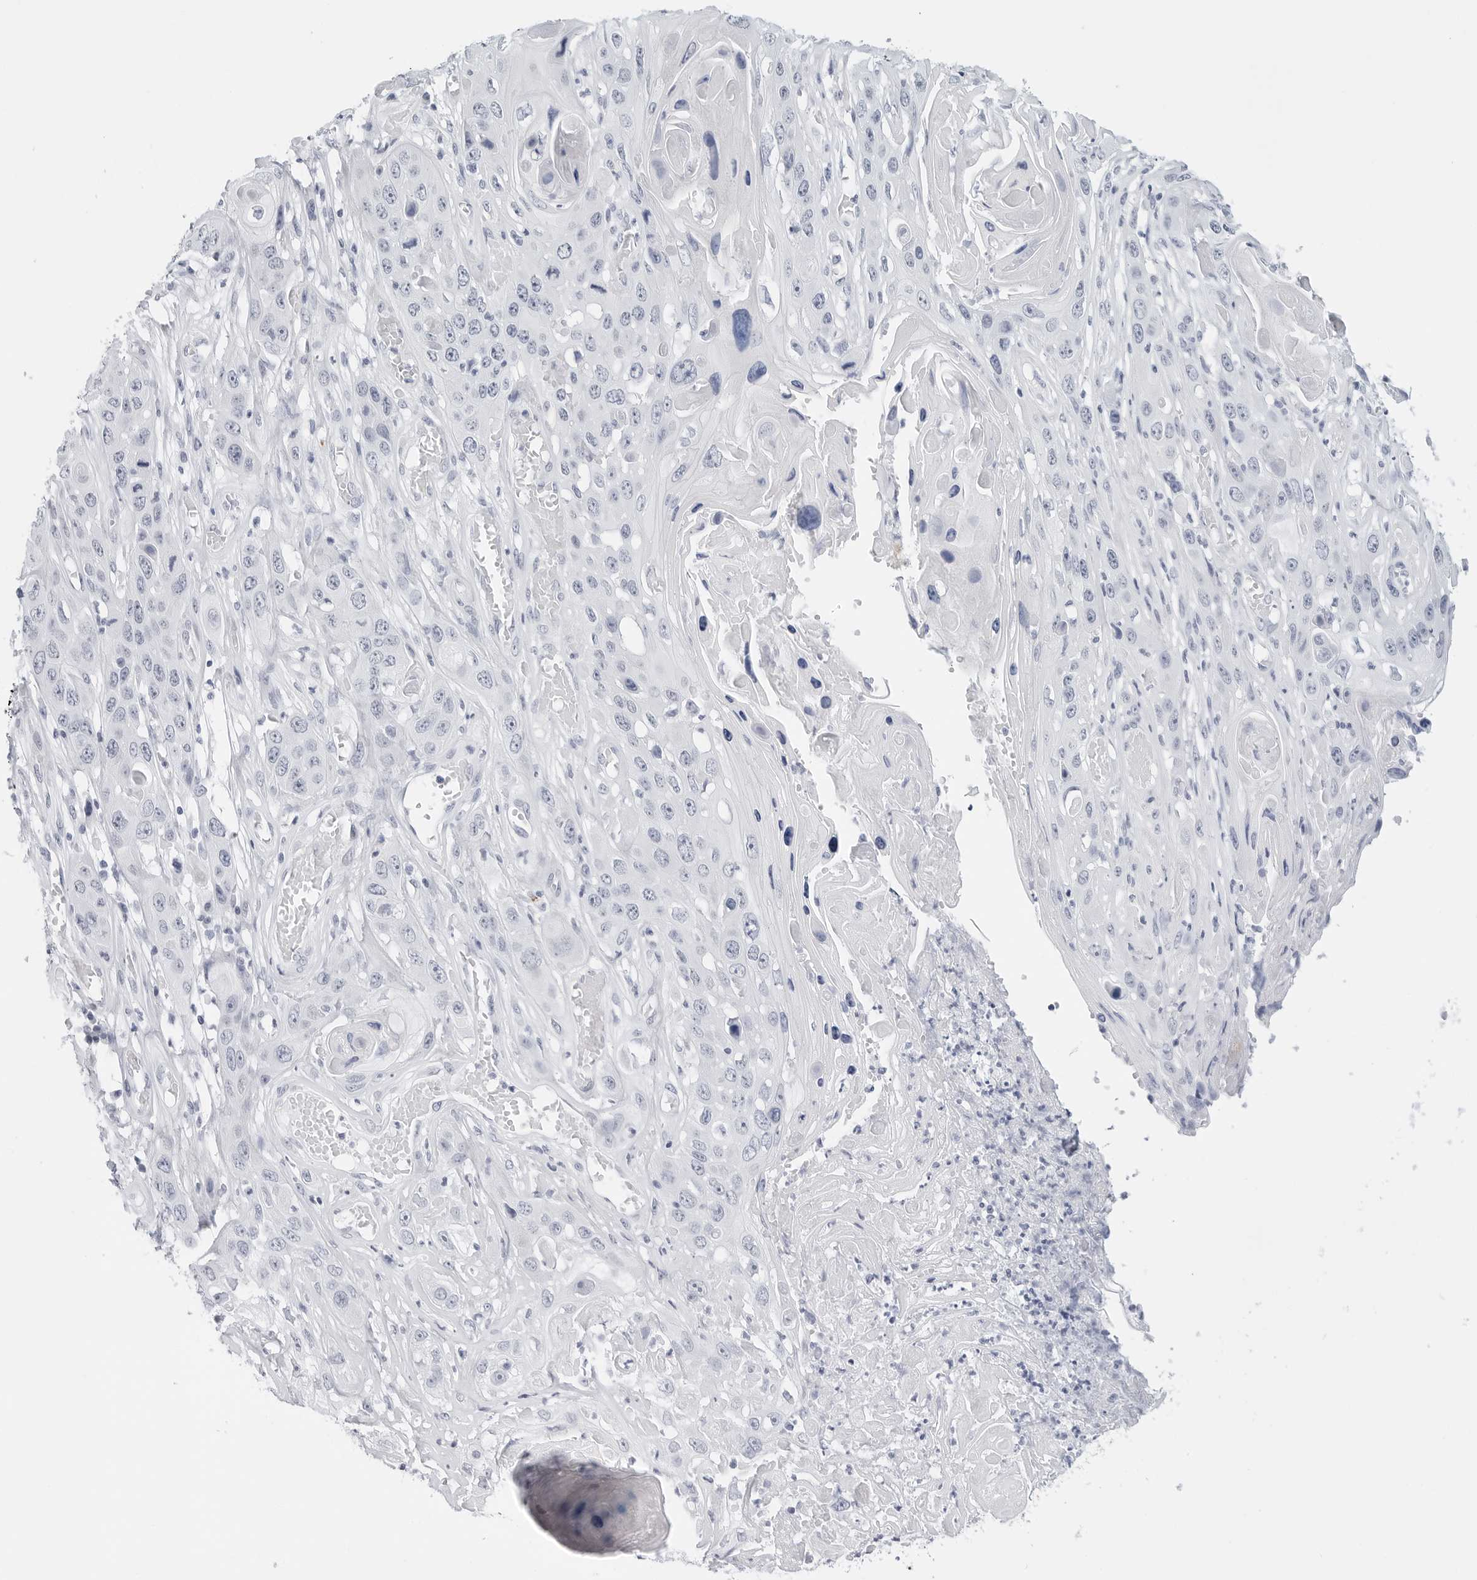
{"staining": {"intensity": "negative", "quantity": "none", "location": "none"}, "tissue": "skin cancer", "cell_type": "Tumor cells", "image_type": "cancer", "snomed": [{"axis": "morphology", "description": "Squamous cell carcinoma, NOS"}, {"axis": "topography", "description": "Skin"}], "caption": "DAB immunohistochemical staining of squamous cell carcinoma (skin) demonstrates no significant staining in tumor cells.", "gene": "HSPB7", "patient": {"sex": "male", "age": 55}}